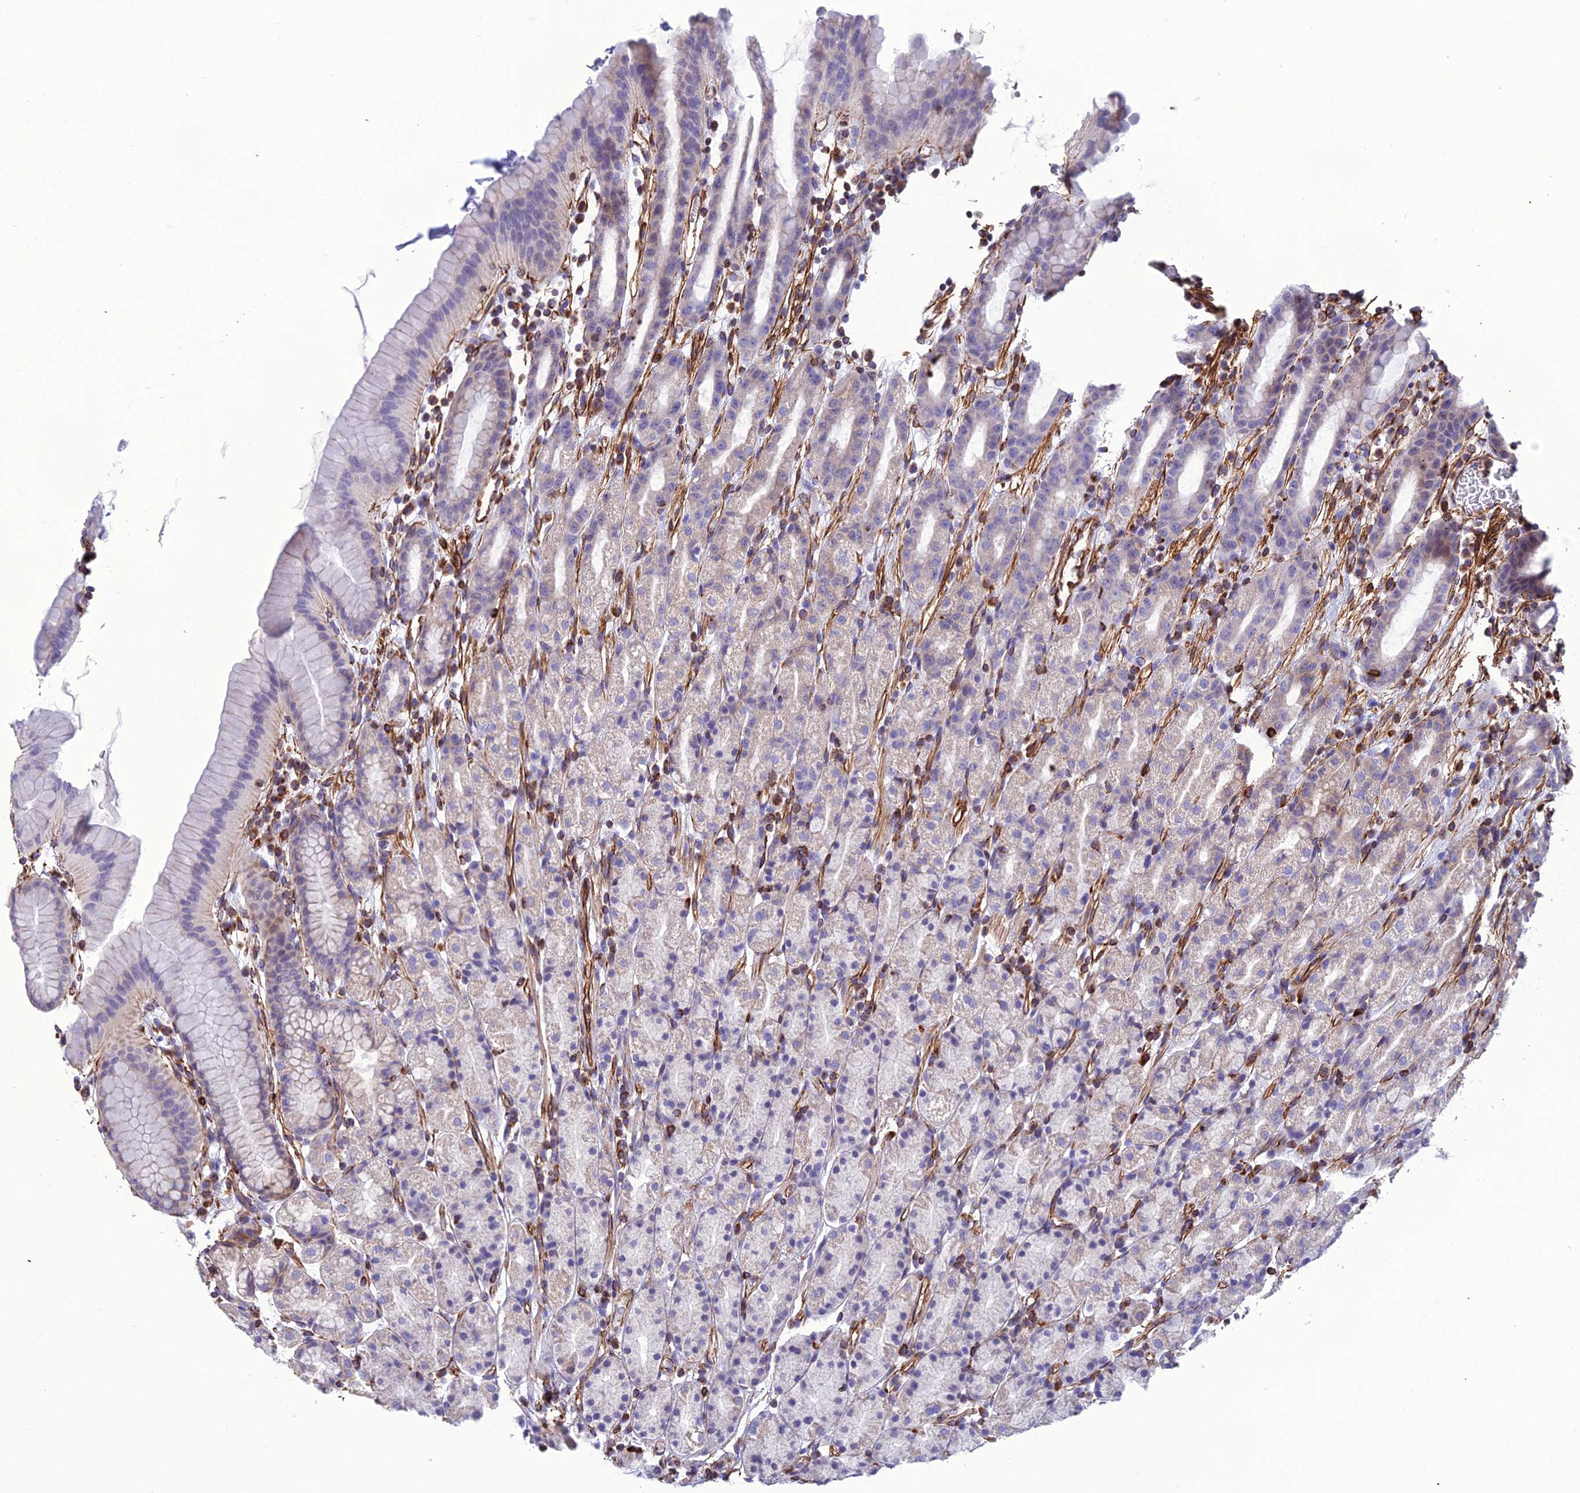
{"staining": {"intensity": "weak", "quantity": "<25%", "location": "cytoplasmic/membranous"}, "tissue": "stomach", "cell_type": "Glandular cells", "image_type": "normal", "snomed": [{"axis": "morphology", "description": "Normal tissue, NOS"}, {"axis": "topography", "description": "Stomach, upper"}], "caption": "Immunohistochemistry photomicrograph of unremarkable stomach stained for a protein (brown), which exhibits no staining in glandular cells.", "gene": "FBXL20", "patient": {"sex": "male", "age": 47}}